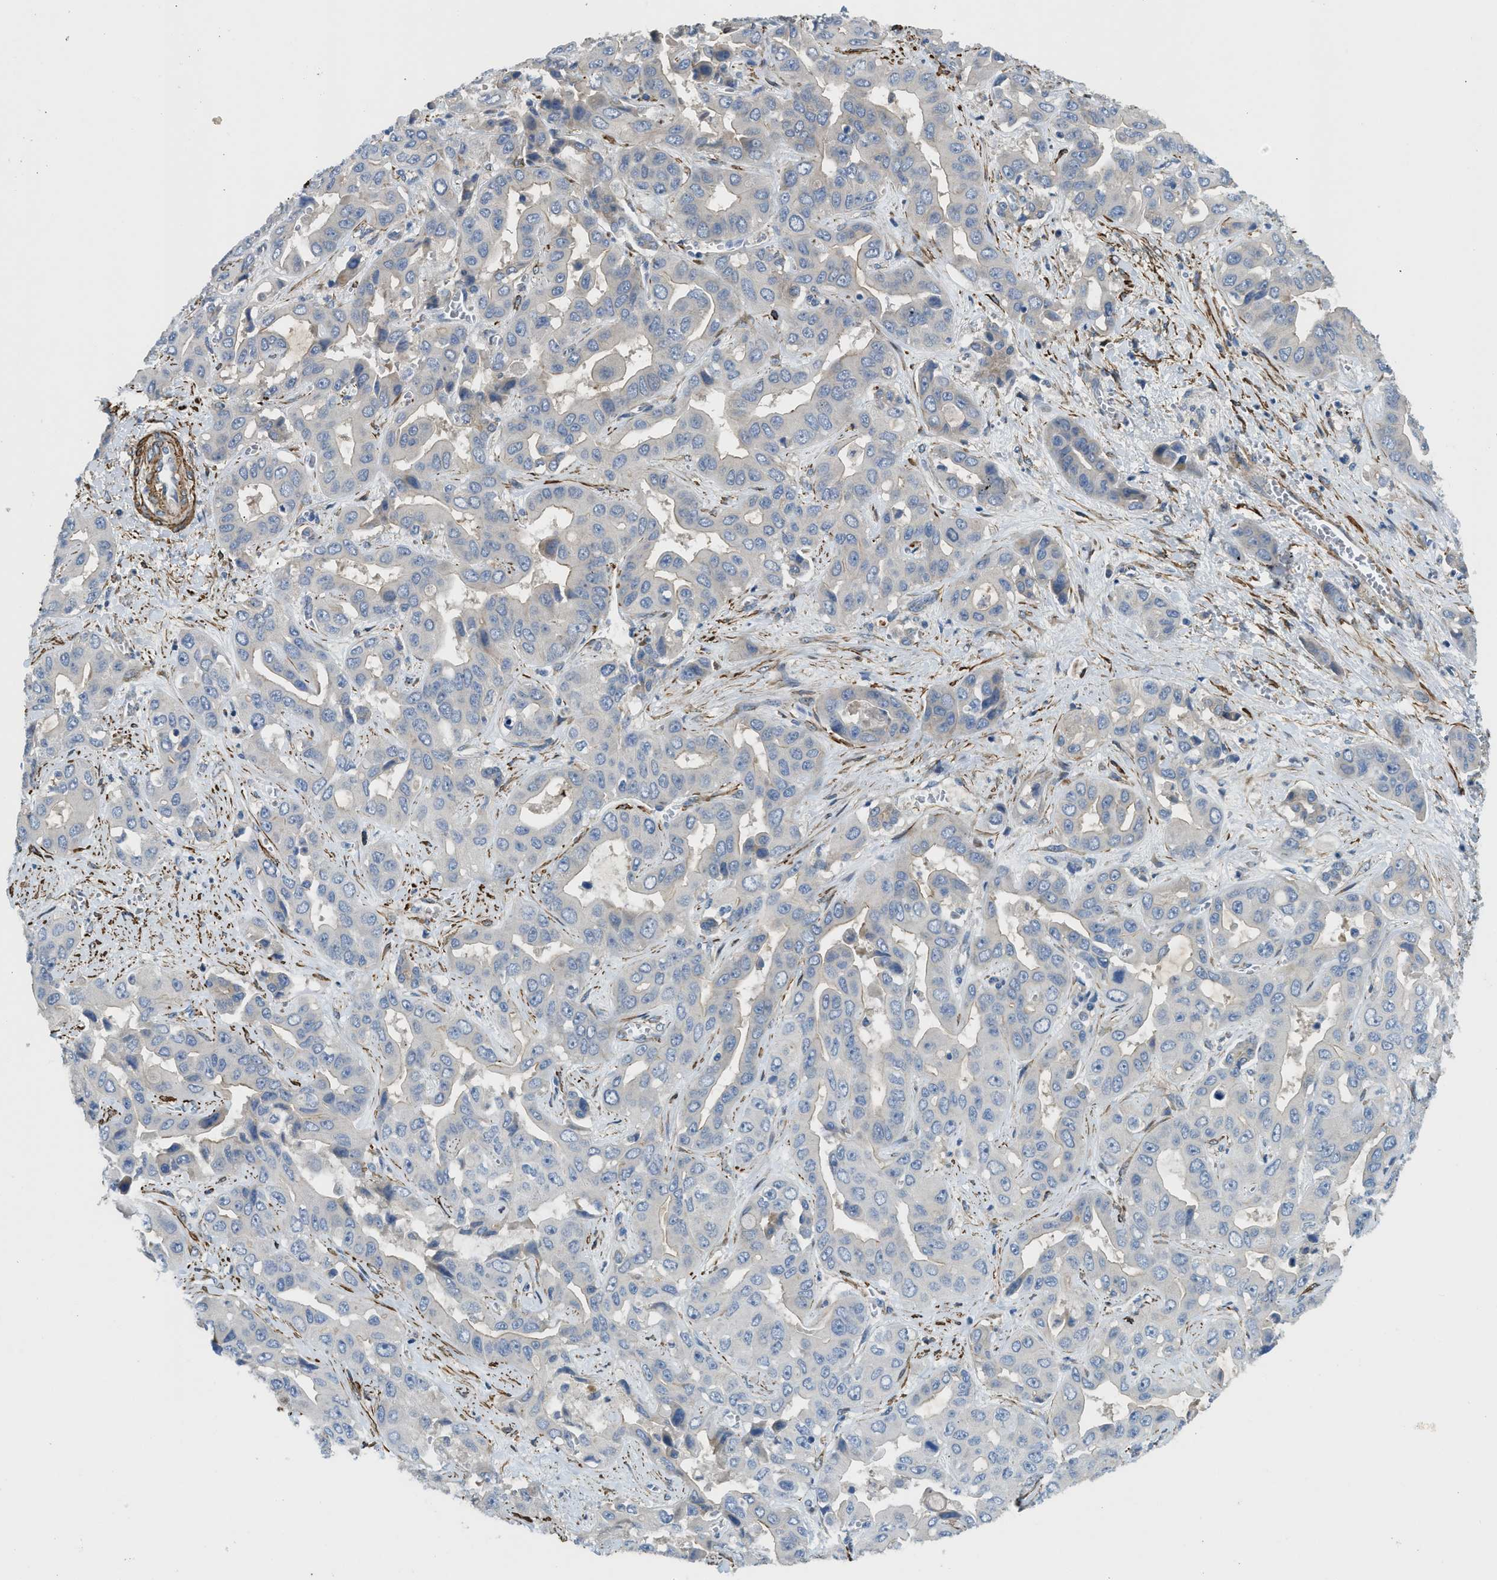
{"staining": {"intensity": "negative", "quantity": "none", "location": "none"}, "tissue": "liver cancer", "cell_type": "Tumor cells", "image_type": "cancer", "snomed": [{"axis": "morphology", "description": "Cholangiocarcinoma"}, {"axis": "topography", "description": "Liver"}], "caption": "Immunohistochemistry (IHC) photomicrograph of liver cancer stained for a protein (brown), which shows no positivity in tumor cells. The staining was performed using DAB (3,3'-diaminobenzidine) to visualize the protein expression in brown, while the nuclei were stained in blue with hematoxylin (Magnification: 20x).", "gene": "BMPR1A", "patient": {"sex": "female", "age": 52}}